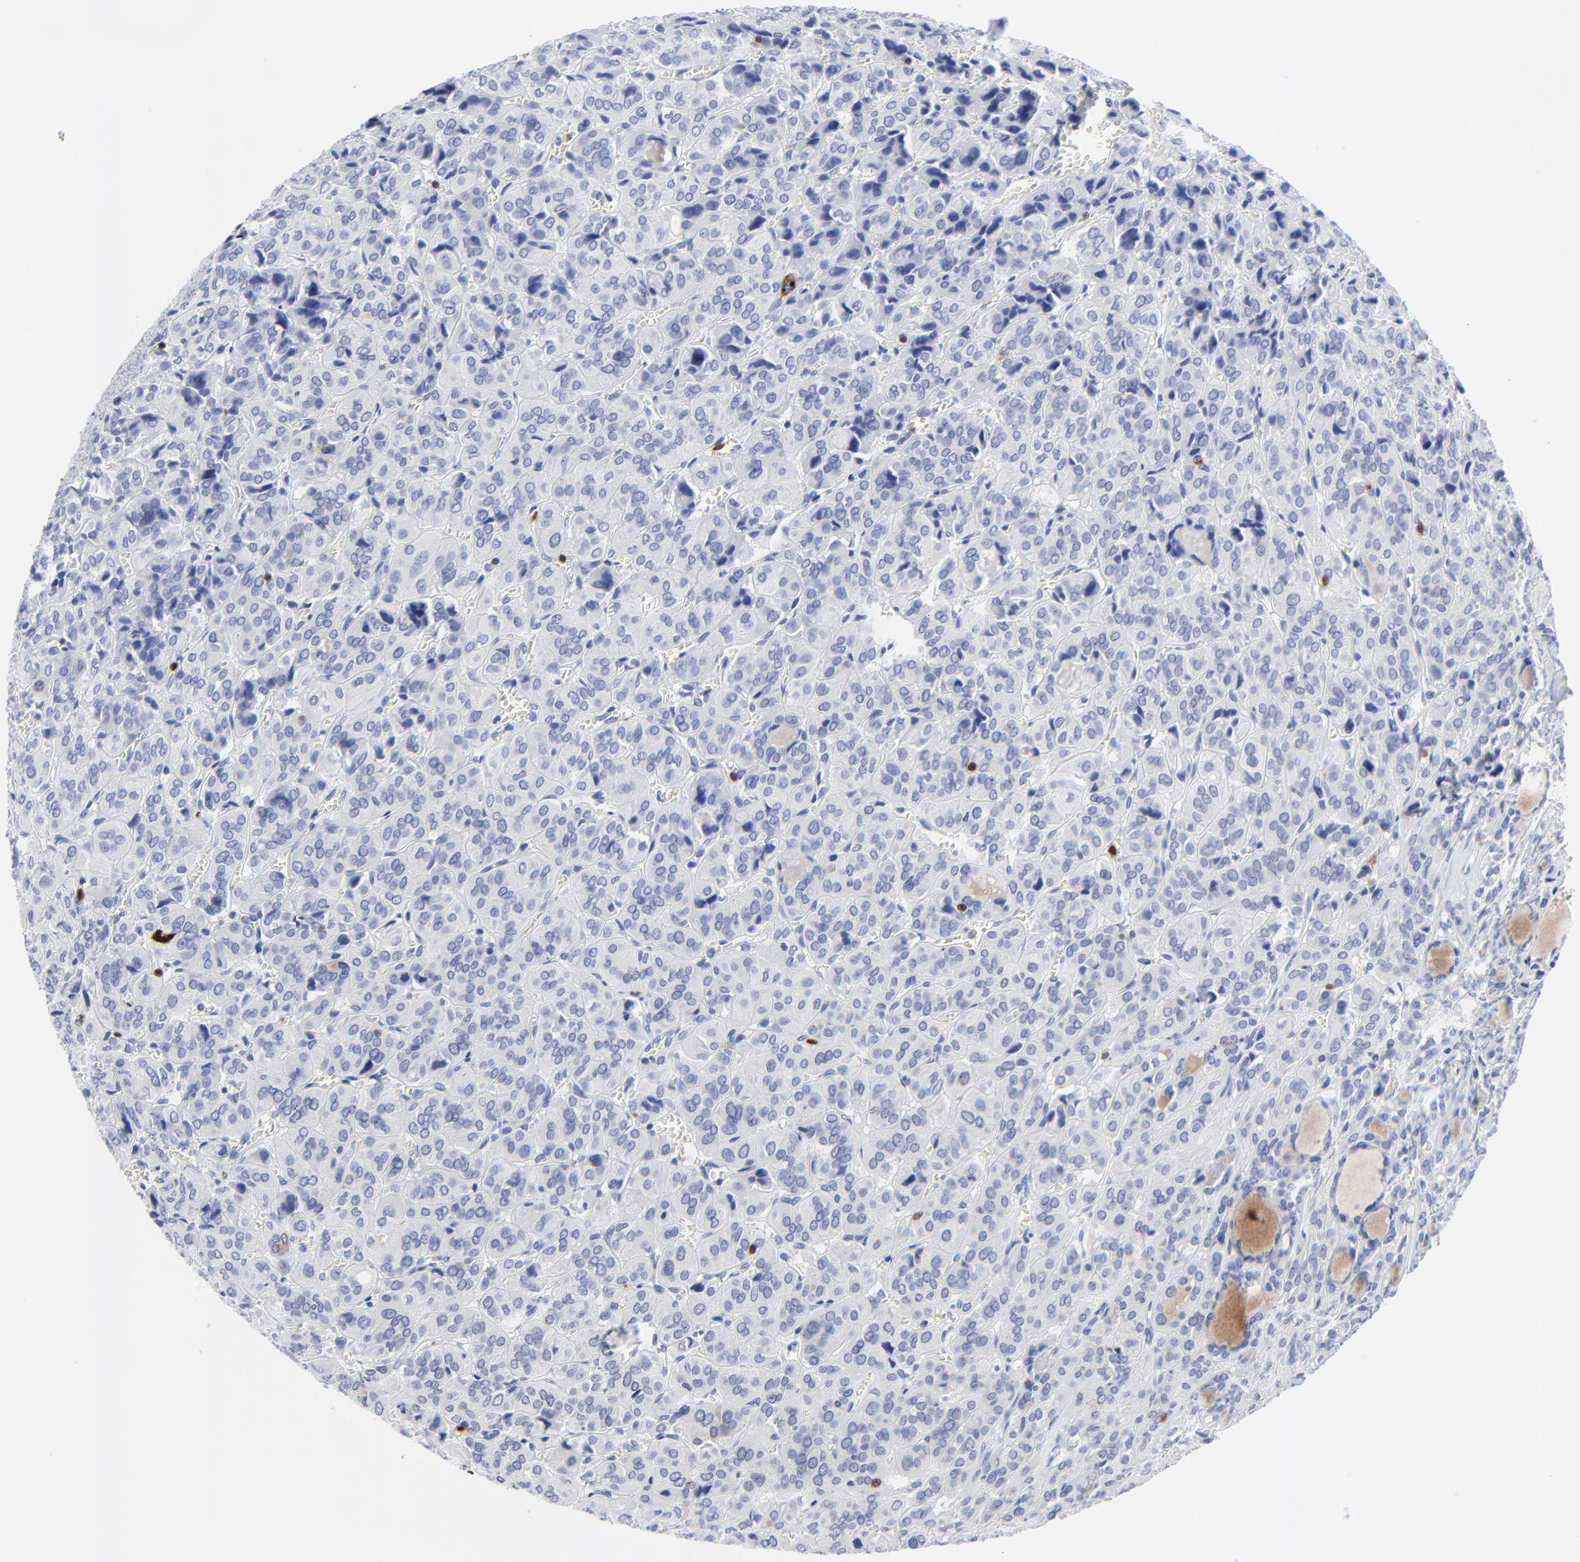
{"staining": {"intensity": "negative", "quantity": "none", "location": "none"}, "tissue": "thyroid cancer", "cell_type": "Tumor cells", "image_type": "cancer", "snomed": [{"axis": "morphology", "description": "Follicular adenoma carcinoma, NOS"}, {"axis": "topography", "description": "Thyroid gland"}], "caption": "This is a photomicrograph of IHC staining of thyroid follicular adenoma carcinoma, which shows no staining in tumor cells. (DAB (3,3'-diaminobenzidine) immunohistochemistry (IHC), high magnification).", "gene": "ZAP70", "patient": {"sex": "female", "age": 71}}